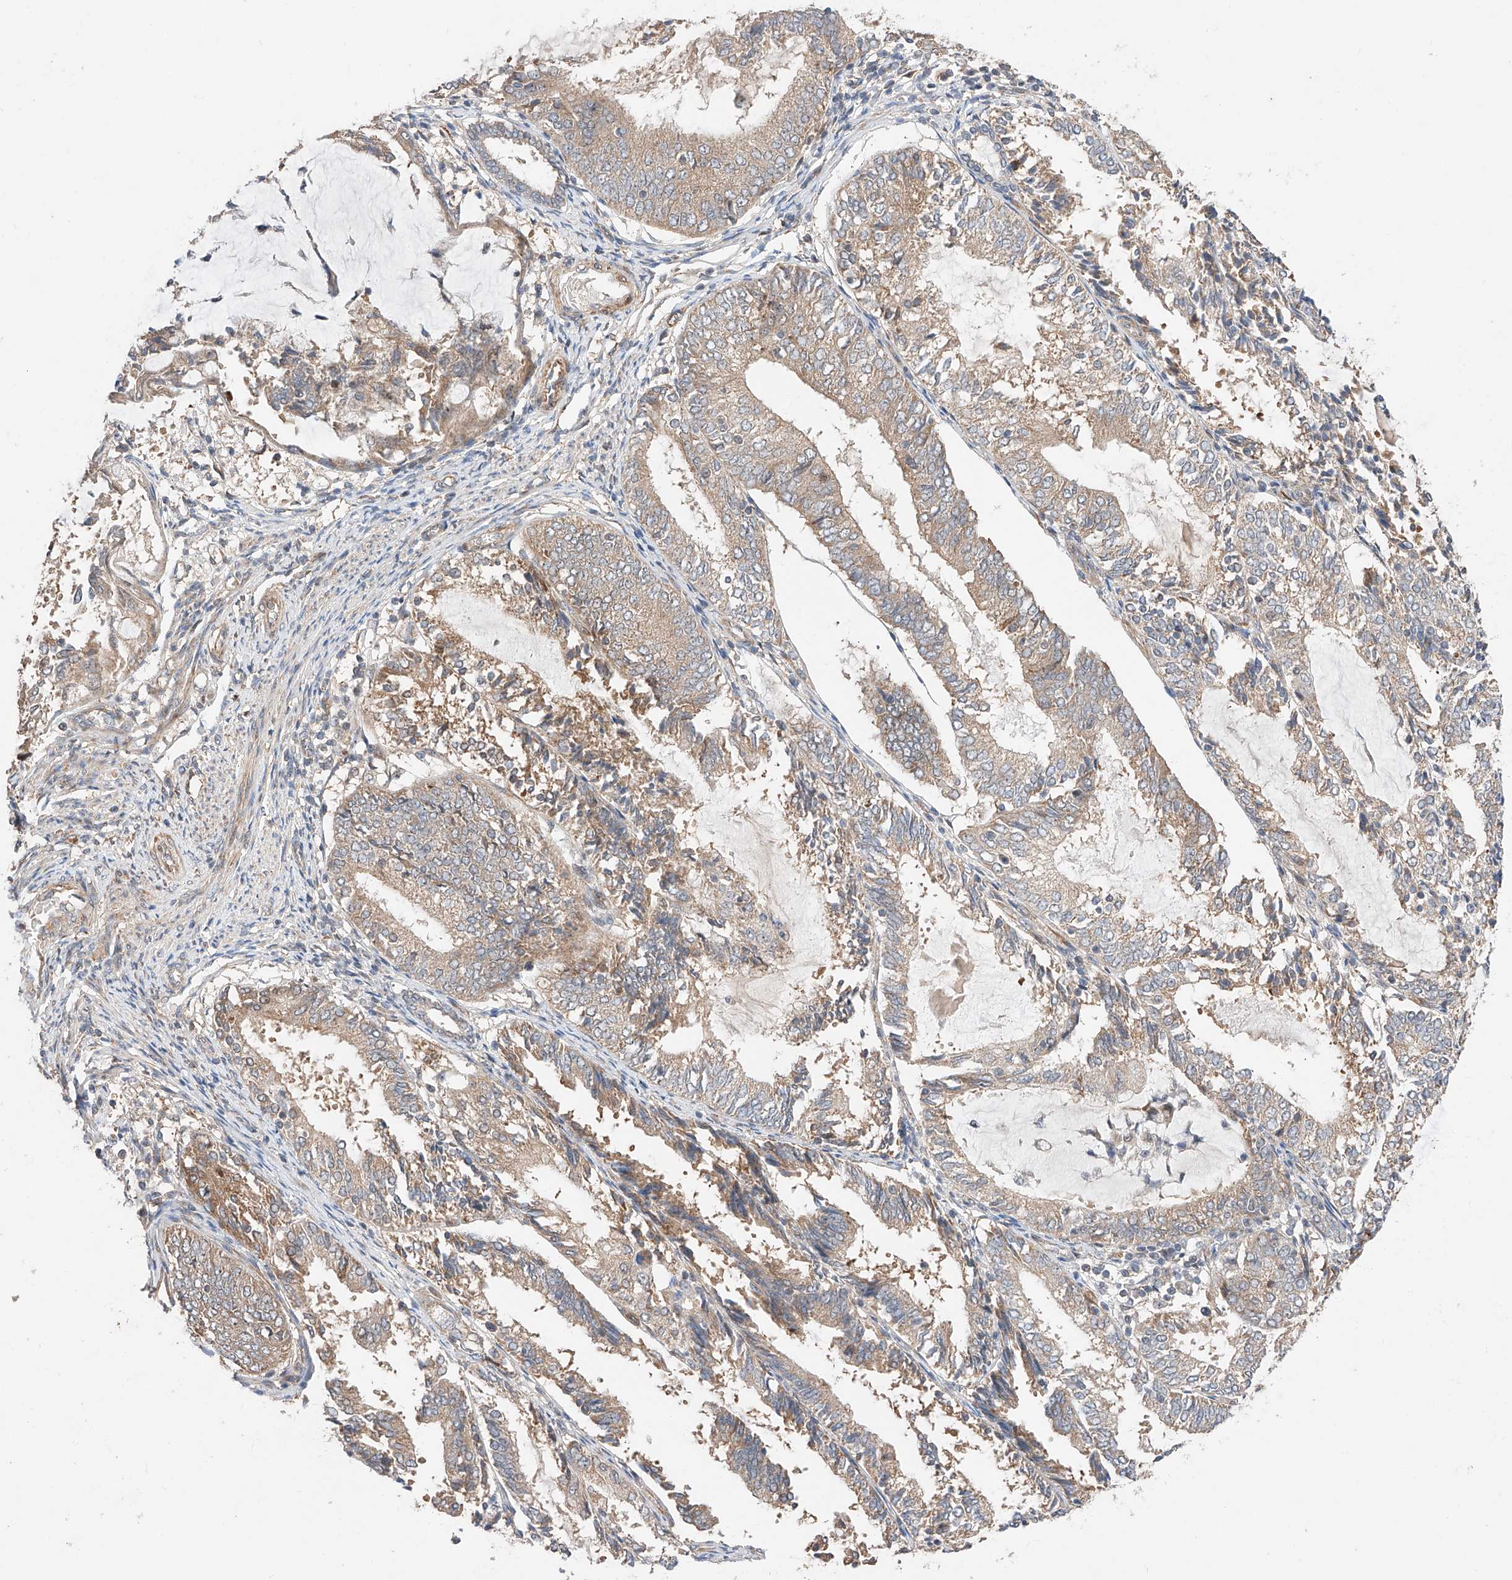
{"staining": {"intensity": "weak", "quantity": ">75%", "location": "cytoplasmic/membranous"}, "tissue": "endometrial cancer", "cell_type": "Tumor cells", "image_type": "cancer", "snomed": [{"axis": "morphology", "description": "Adenocarcinoma, NOS"}, {"axis": "topography", "description": "Endometrium"}], "caption": "A histopathology image of human endometrial cancer (adenocarcinoma) stained for a protein displays weak cytoplasmic/membranous brown staining in tumor cells.", "gene": "RAB23", "patient": {"sex": "female", "age": 81}}